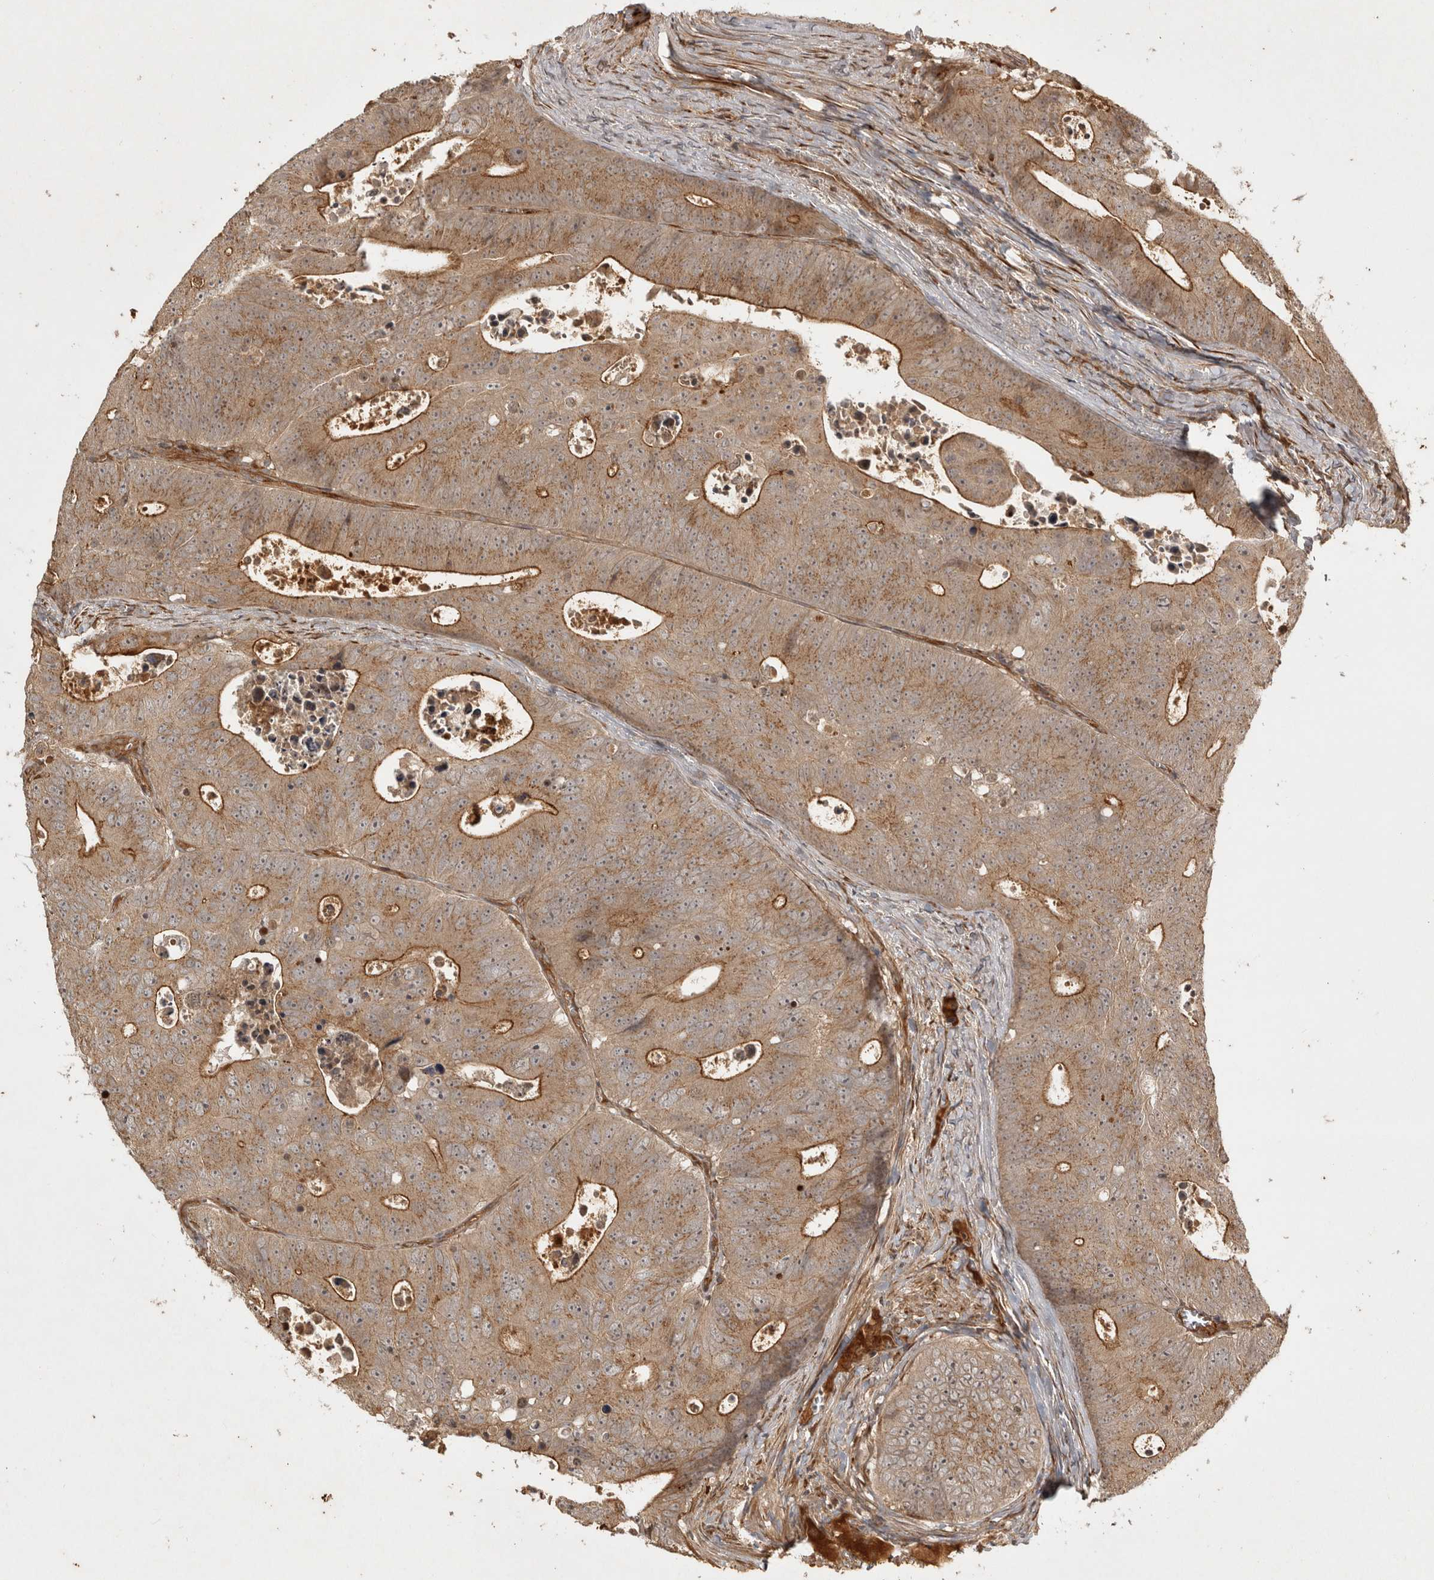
{"staining": {"intensity": "moderate", "quantity": ">75%", "location": "cytoplasmic/membranous"}, "tissue": "colorectal cancer", "cell_type": "Tumor cells", "image_type": "cancer", "snomed": [{"axis": "morphology", "description": "Adenocarcinoma, NOS"}, {"axis": "topography", "description": "Colon"}], "caption": "Approximately >75% of tumor cells in human colorectal cancer (adenocarcinoma) demonstrate moderate cytoplasmic/membranous protein staining as visualized by brown immunohistochemical staining.", "gene": "CAMSAP2", "patient": {"sex": "male", "age": 87}}